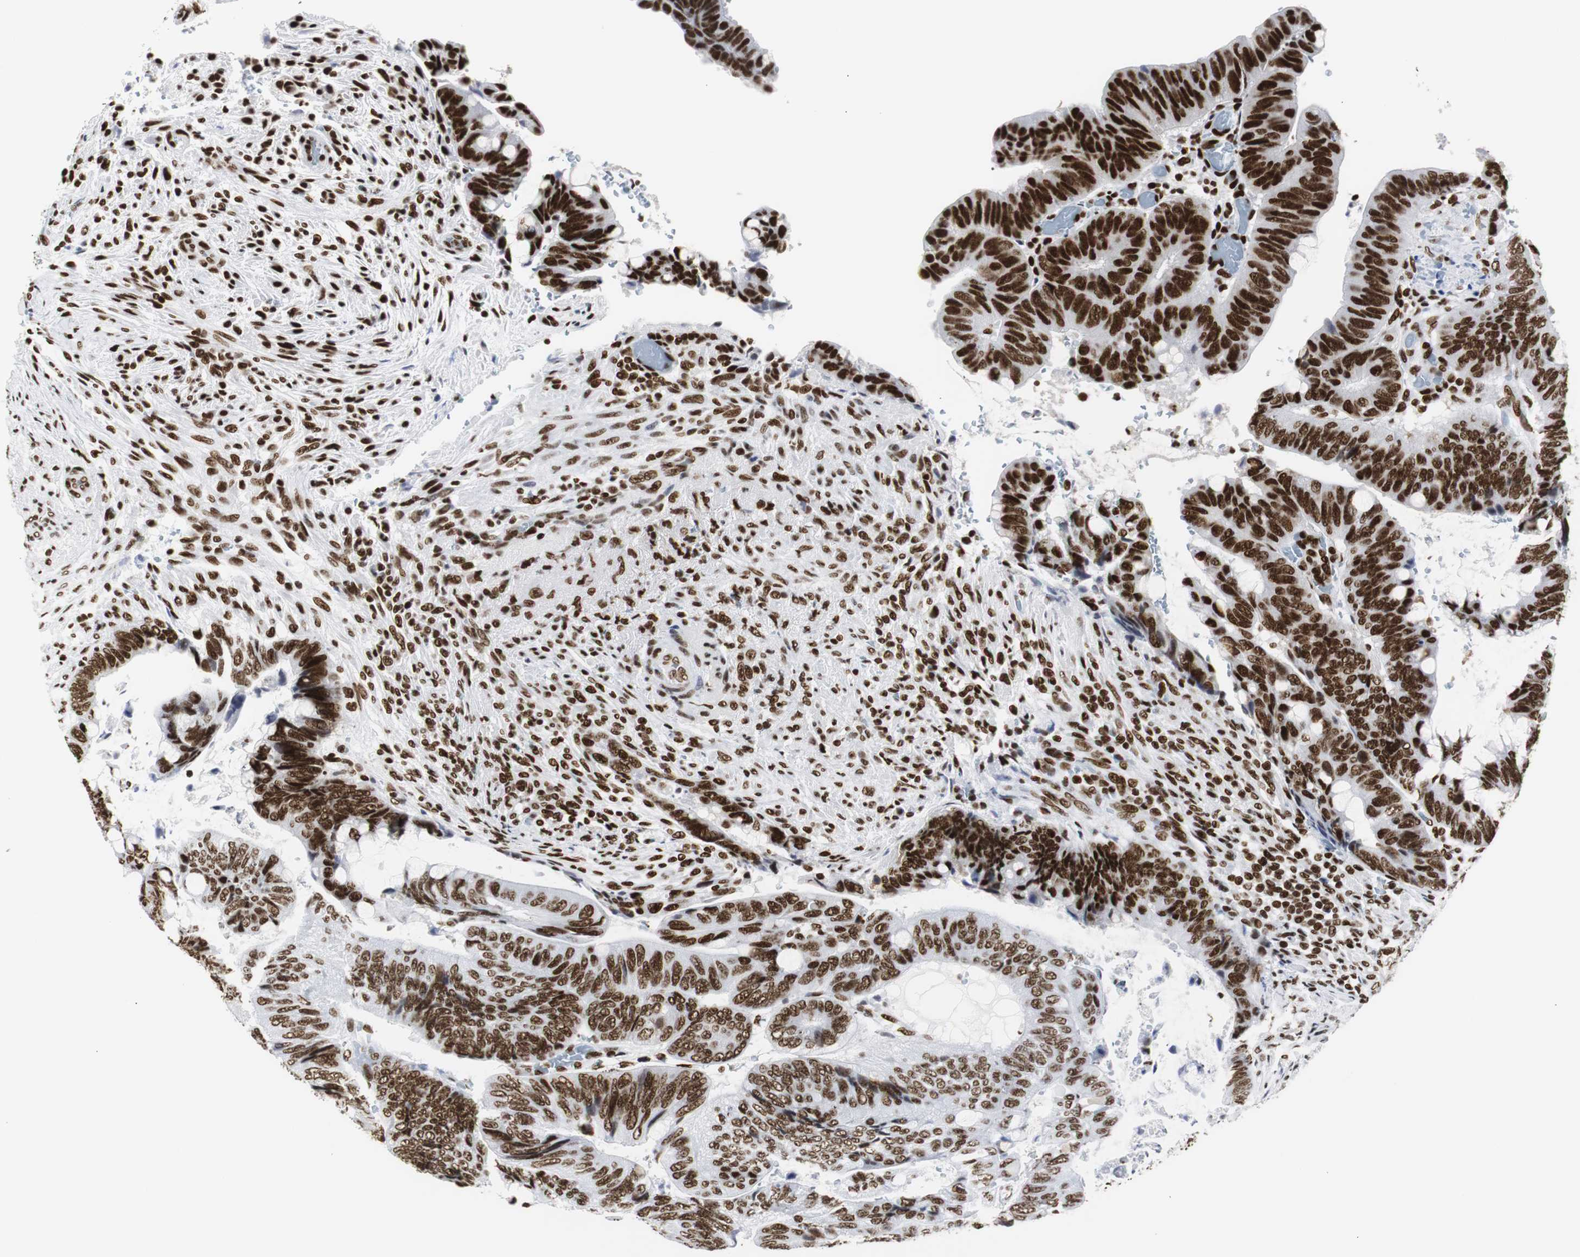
{"staining": {"intensity": "strong", "quantity": ">75%", "location": "nuclear"}, "tissue": "colorectal cancer", "cell_type": "Tumor cells", "image_type": "cancer", "snomed": [{"axis": "morphology", "description": "Normal tissue, NOS"}, {"axis": "morphology", "description": "Adenocarcinoma, NOS"}, {"axis": "topography", "description": "Rectum"}, {"axis": "topography", "description": "Peripheral nerve tissue"}], "caption": "A micrograph of colorectal adenocarcinoma stained for a protein exhibits strong nuclear brown staining in tumor cells. The staining was performed using DAB (3,3'-diaminobenzidine) to visualize the protein expression in brown, while the nuclei were stained in blue with hematoxylin (Magnification: 20x).", "gene": "HNRNPH2", "patient": {"sex": "male", "age": 92}}